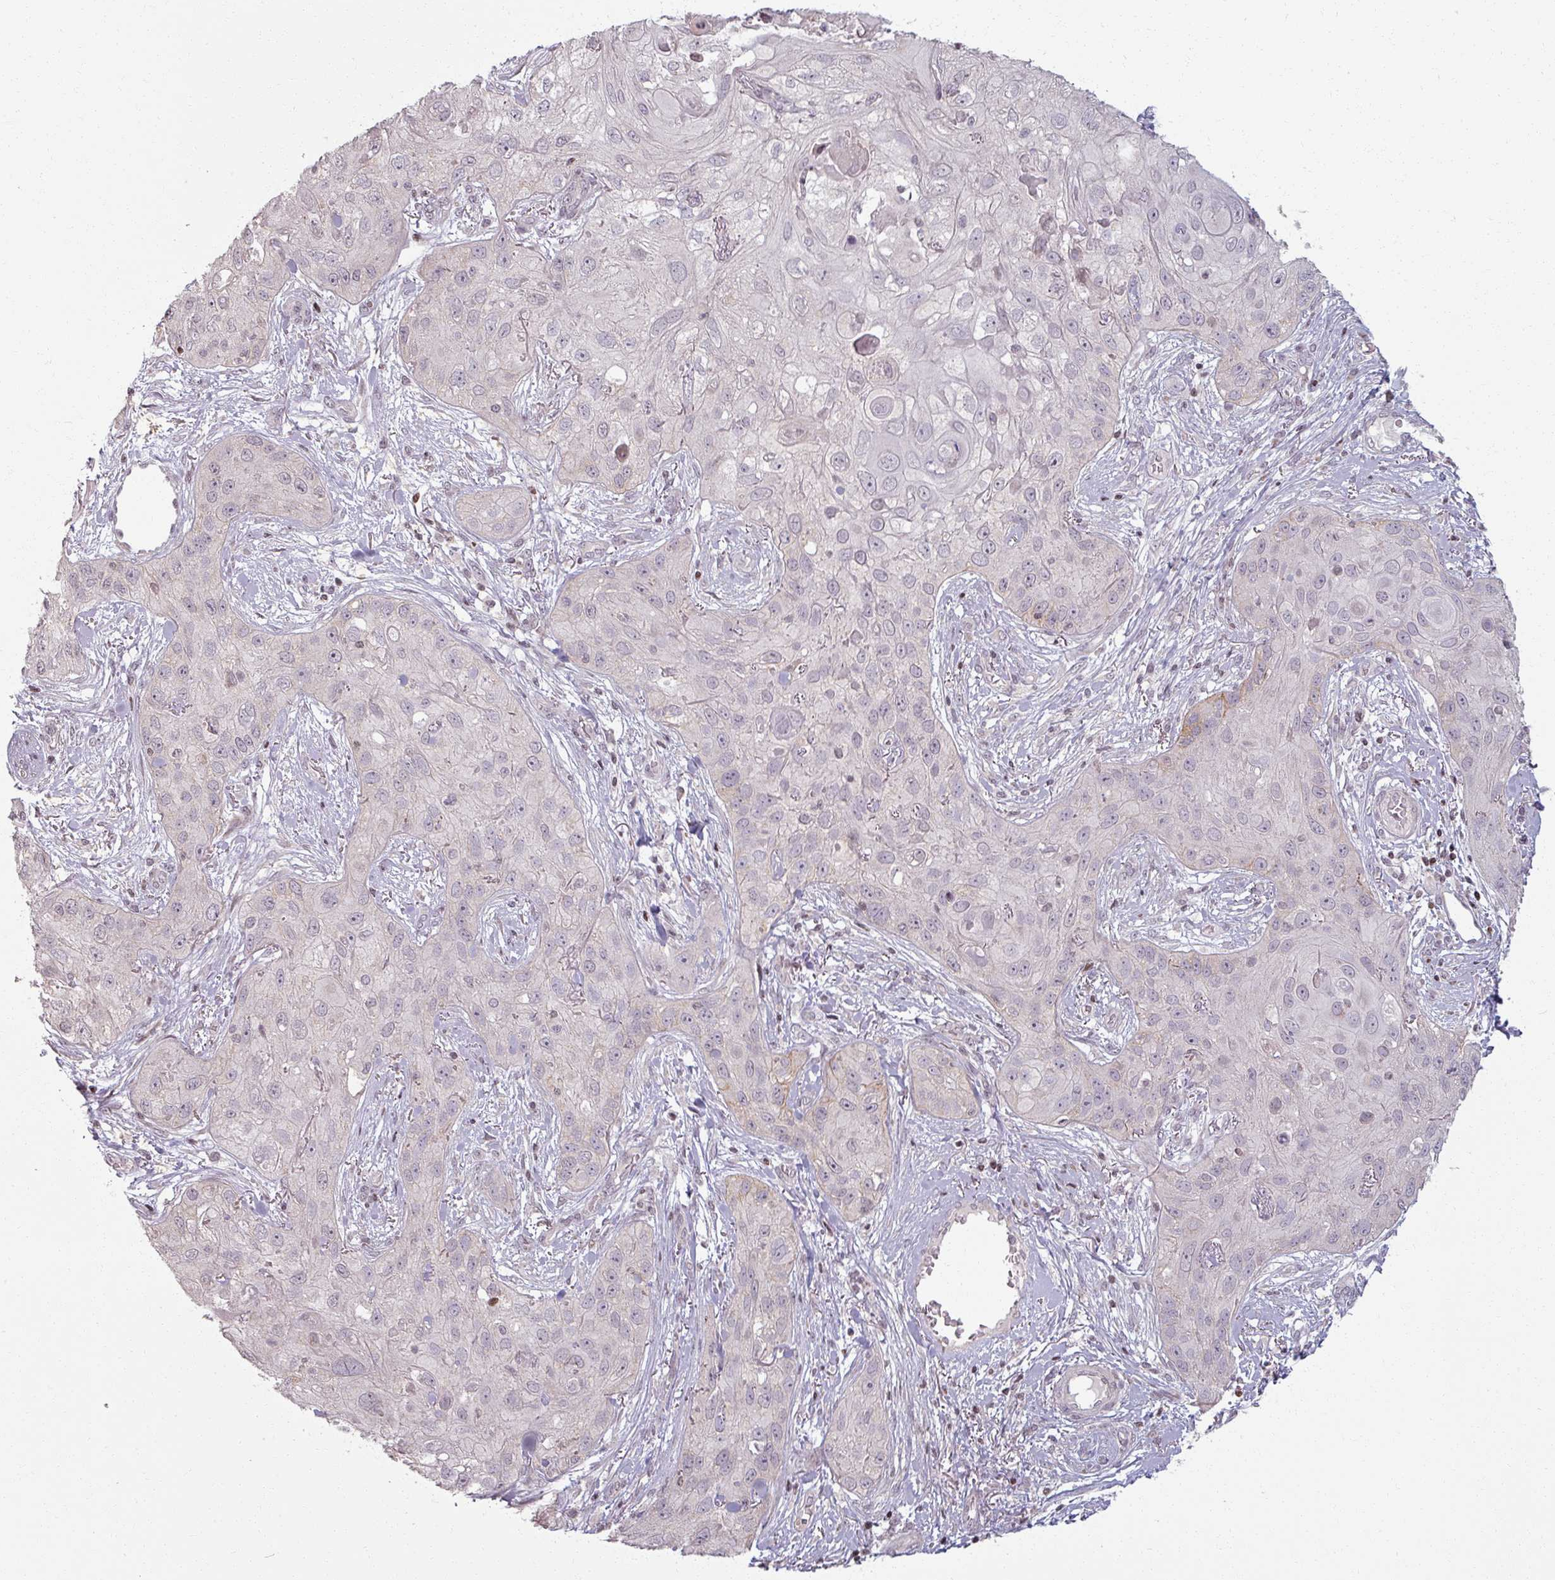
{"staining": {"intensity": "negative", "quantity": "none", "location": "none"}, "tissue": "skin cancer", "cell_type": "Tumor cells", "image_type": "cancer", "snomed": [{"axis": "morphology", "description": "Squamous cell carcinoma, NOS"}, {"axis": "topography", "description": "Skin"}, {"axis": "topography", "description": "Vulva"}], "caption": "This is an immunohistochemistry micrograph of skin squamous cell carcinoma. There is no staining in tumor cells.", "gene": "NCOR1", "patient": {"sex": "female", "age": 86}}